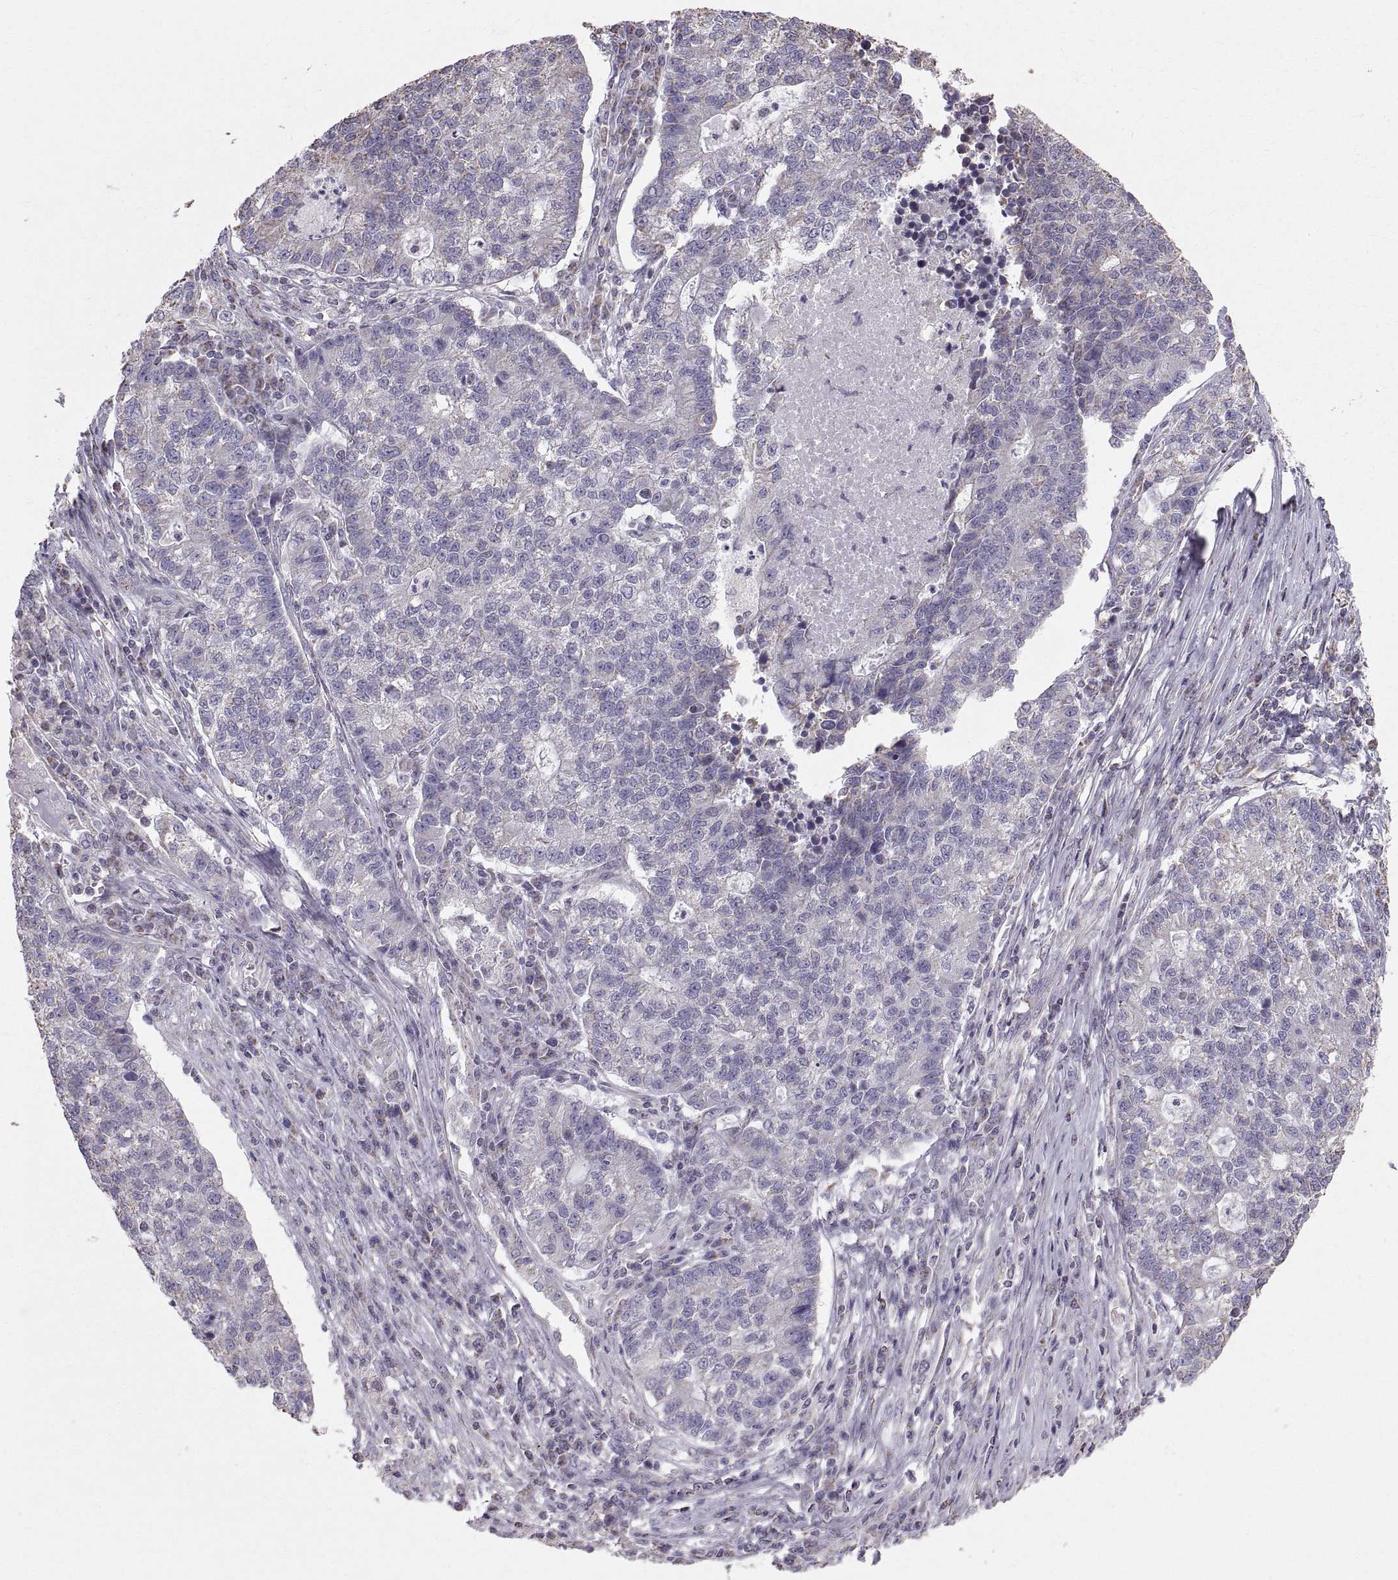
{"staining": {"intensity": "negative", "quantity": "none", "location": "none"}, "tissue": "lung cancer", "cell_type": "Tumor cells", "image_type": "cancer", "snomed": [{"axis": "morphology", "description": "Adenocarcinoma, NOS"}, {"axis": "topography", "description": "Lung"}], "caption": "The histopathology image exhibits no significant expression in tumor cells of lung cancer.", "gene": "STMND1", "patient": {"sex": "male", "age": 57}}